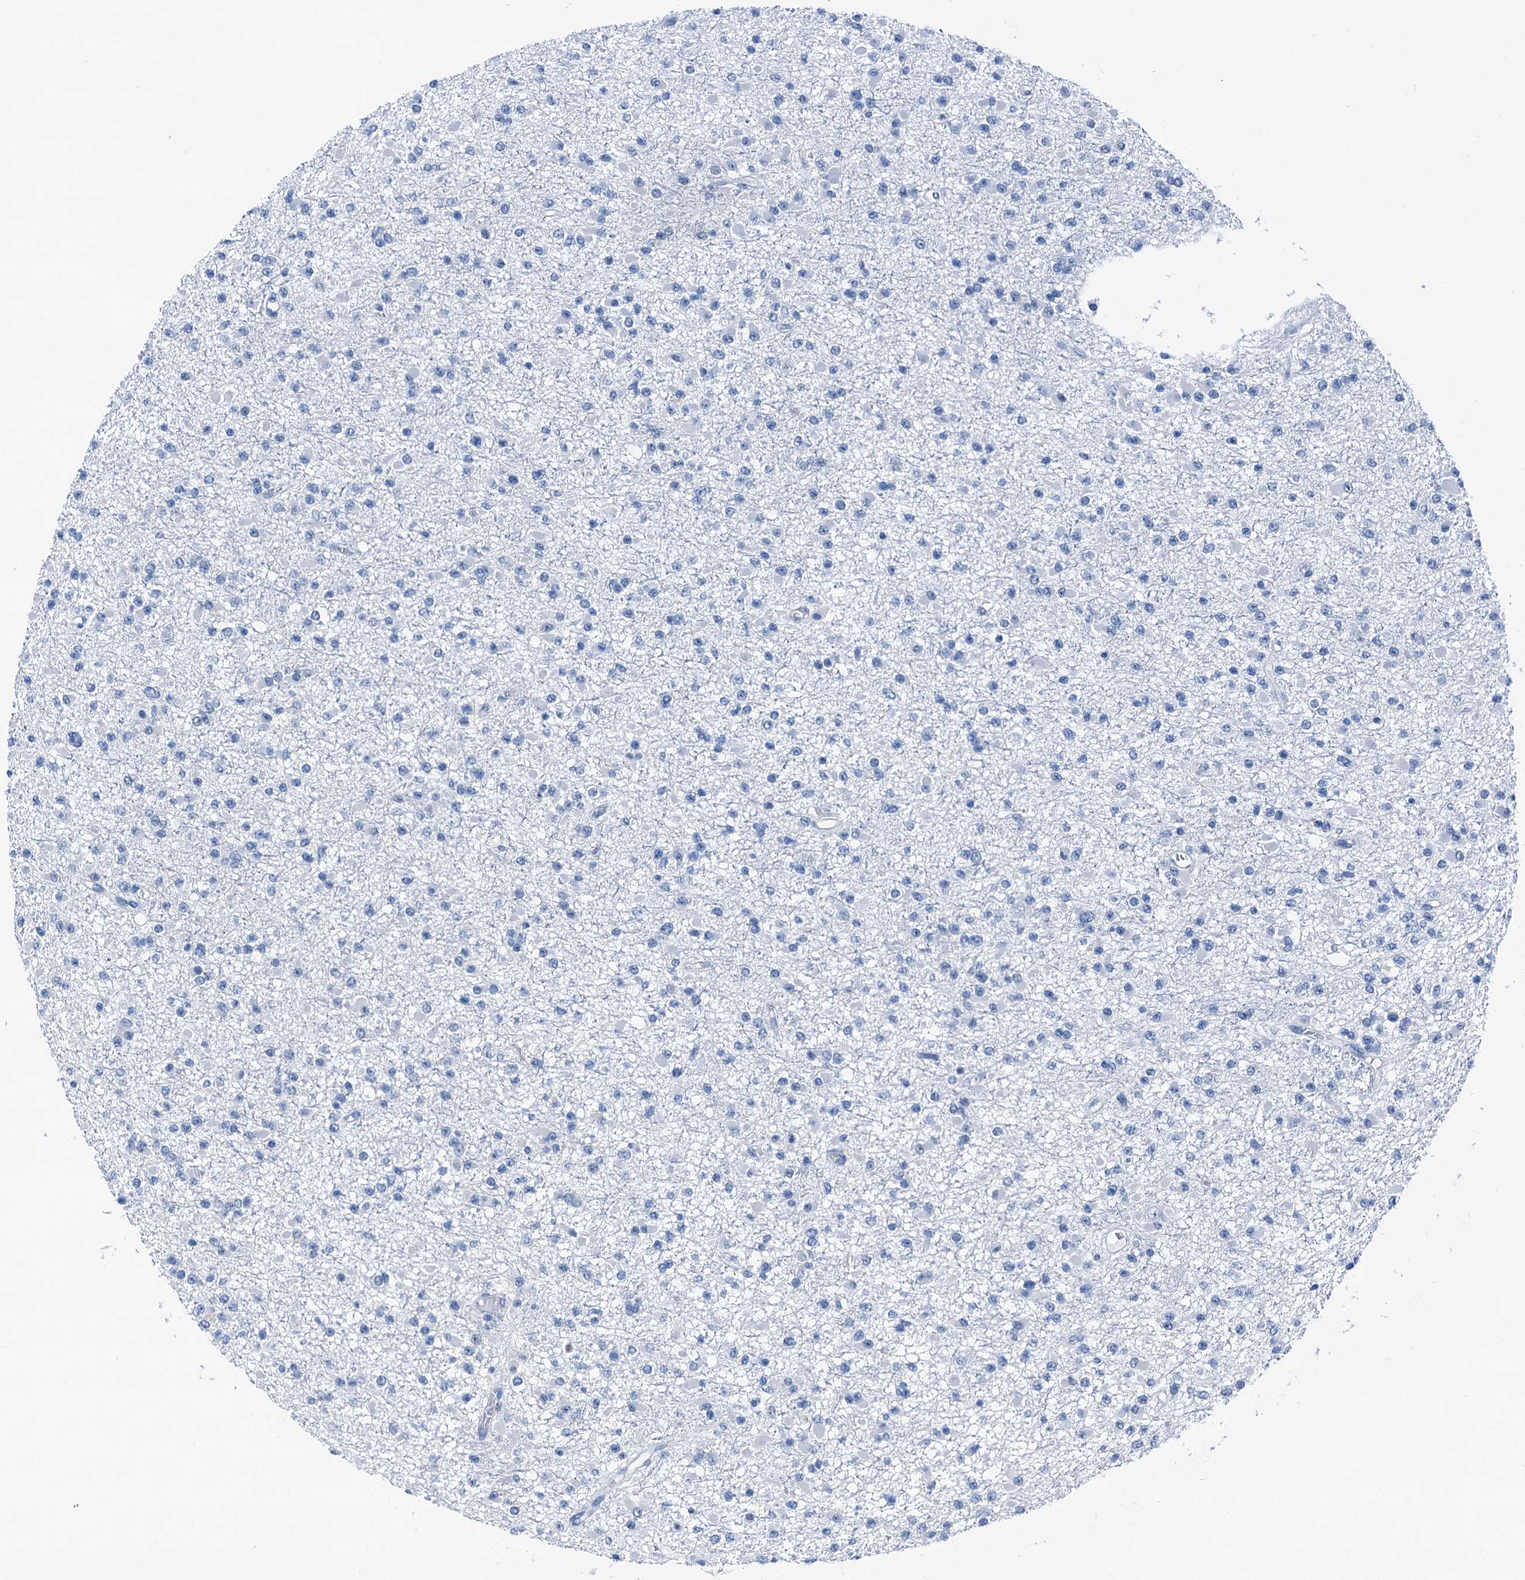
{"staining": {"intensity": "negative", "quantity": "none", "location": "none"}, "tissue": "glioma", "cell_type": "Tumor cells", "image_type": "cancer", "snomed": [{"axis": "morphology", "description": "Glioma, malignant, Low grade"}, {"axis": "topography", "description": "Brain"}], "caption": "IHC micrograph of neoplastic tissue: low-grade glioma (malignant) stained with DAB displays no significant protein positivity in tumor cells. Nuclei are stained in blue.", "gene": "CBLN3", "patient": {"sex": "female", "age": 22}}